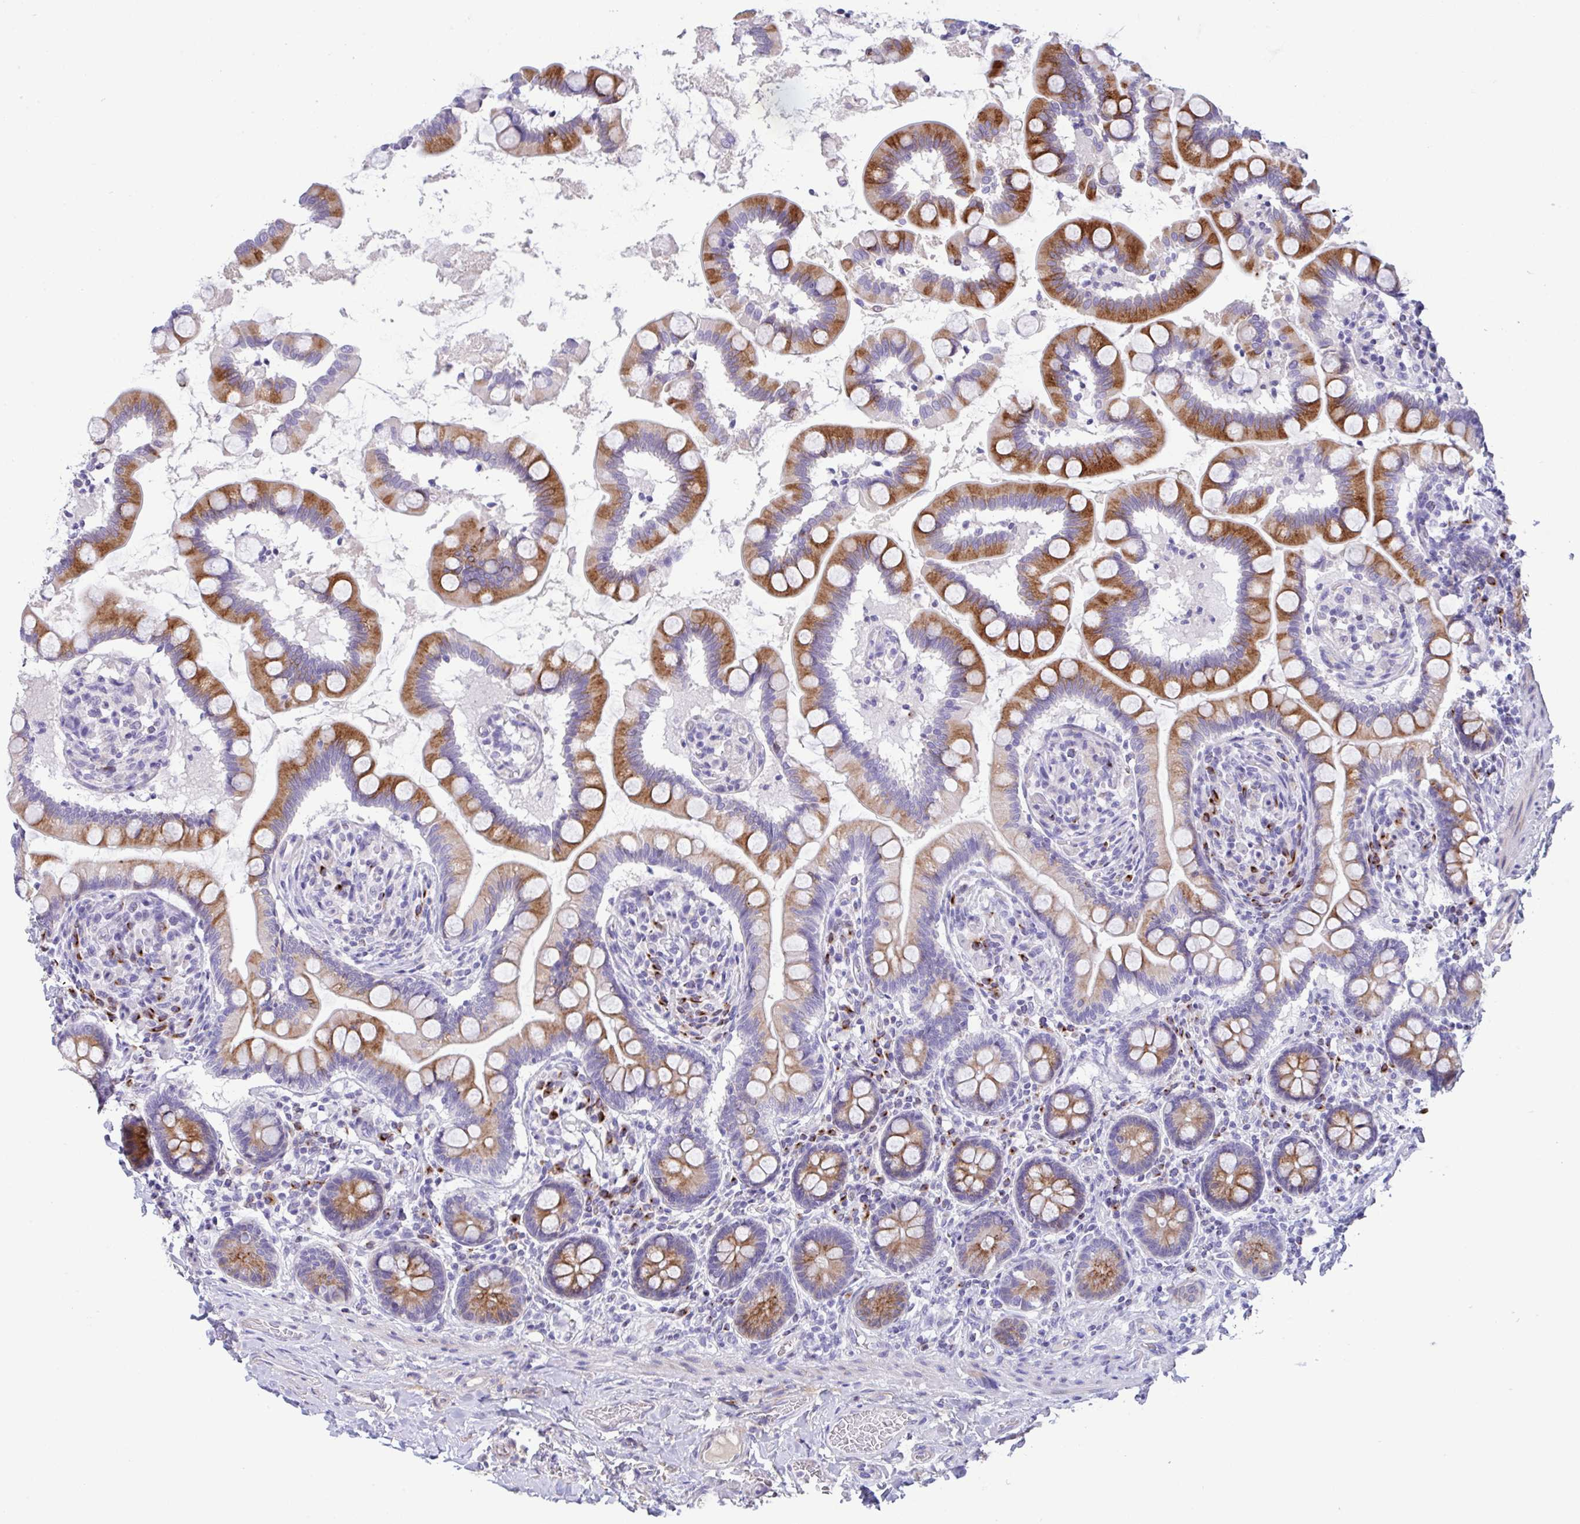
{"staining": {"intensity": "strong", "quantity": ">75%", "location": "cytoplasmic/membranous"}, "tissue": "small intestine", "cell_type": "Glandular cells", "image_type": "normal", "snomed": [{"axis": "morphology", "description": "Normal tissue, NOS"}, {"axis": "topography", "description": "Small intestine"}], "caption": "The photomicrograph exhibits staining of benign small intestine, revealing strong cytoplasmic/membranous protein positivity (brown color) within glandular cells. The staining was performed using DAB (3,3'-diaminobenzidine), with brown indicating positive protein expression. Nuclei are stained blue with hematoxylin.", "gene": "FBXL20", "patient": {"sex": "female", "age": 64}}